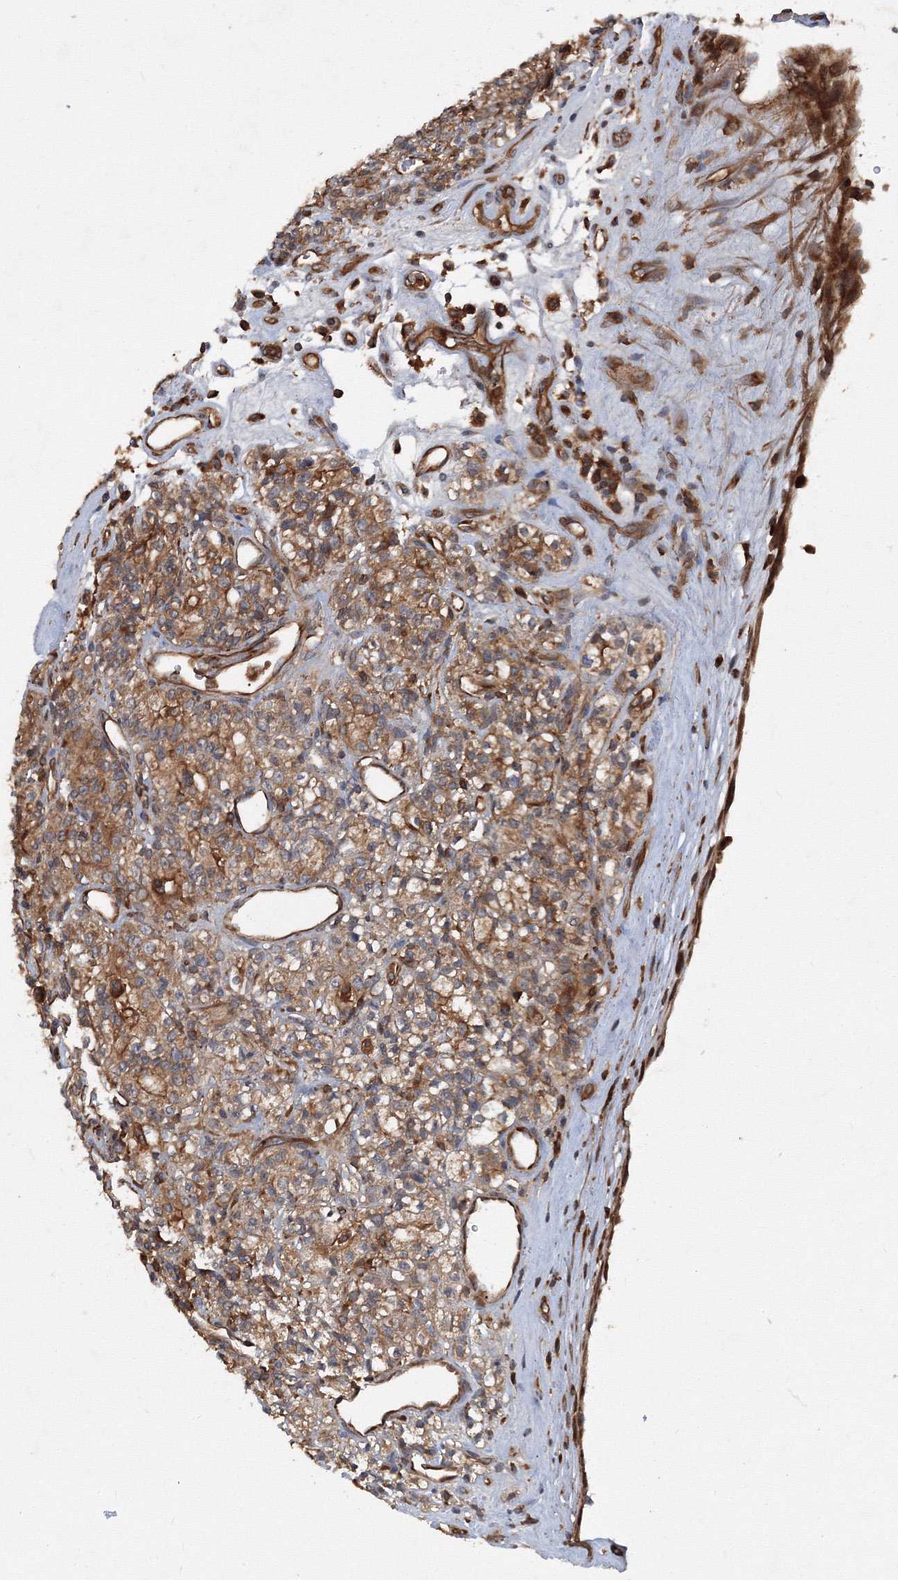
{"staining": {"intensity": "moderate", "quantity": ">75%", "location": "cytoplasmic/membranous"}, "tissue": "renal cancer", "cell_type": "Tumor cells", "image_type": "cancer", "snomed": [{"axis": "morphology", "description": "Adenocarcinoma, NOS"}, {"axis": "topography", "description": "Kidney"}], "caption": "Protein expression analysis of renal adenocarcinoma demonstrates moderate cytoplasmic/membranous positivity in approximately >75% of tumor cells.", "gene": "ATG3", "patient": {"sex": "male", "age": 77}}